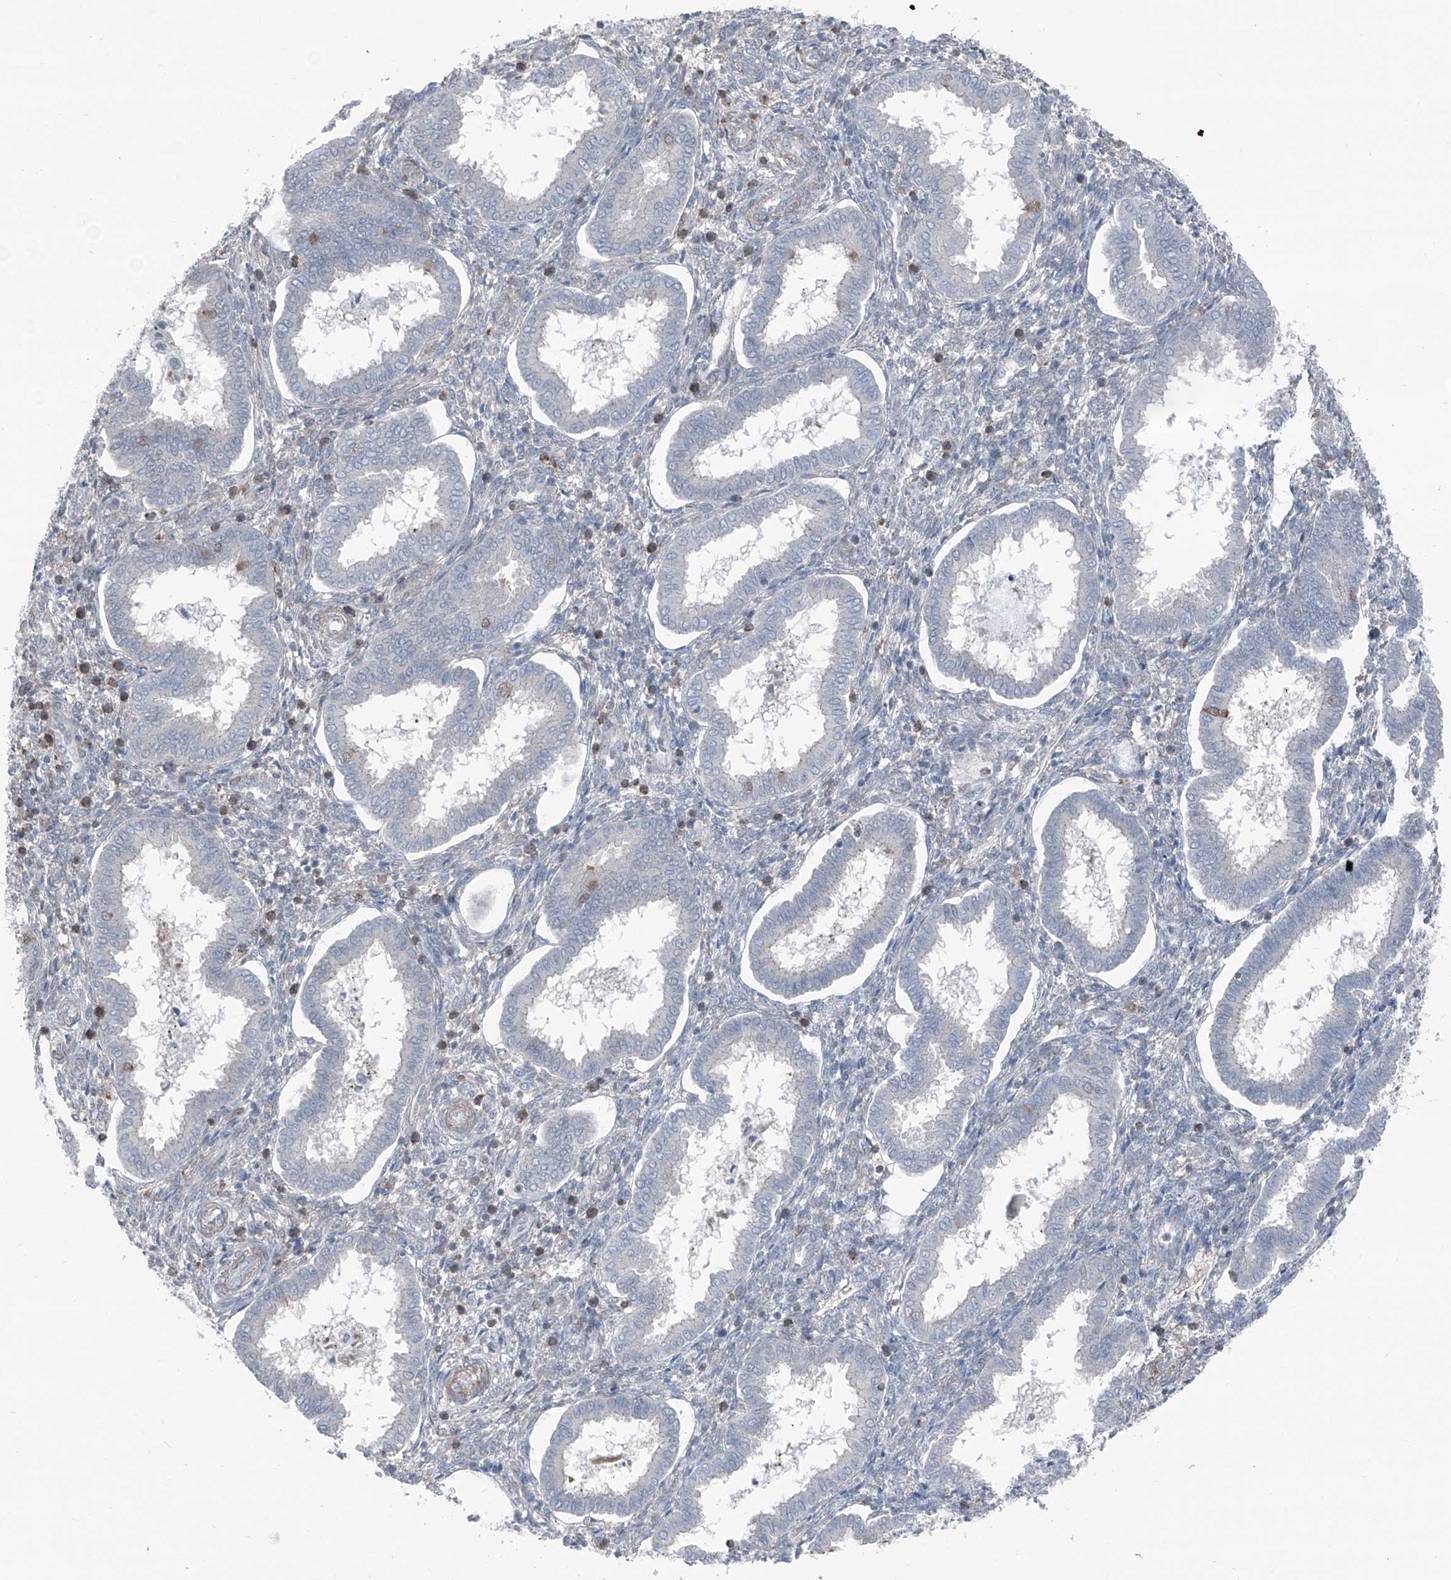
{"staining": {"intensity": "negative", "quantity": "none", "location": "none"}, "tissue": "endometrium", "cell_type": "Cells in endometrial stroma", "image_type": "normal", "snomed": [{"axis": "morphology", "description": "Normal tissue, NOS"}, {"axis": "topography", "description": "Endometrium"}], "caption": "This is a micrograph of immunohistochemistry (IHC) staining of benign endometrium, which shows no positivity in cells in endometrial stroma.", "gene": "HSPB11", "patient": {"sex": "female", "age": 24}}